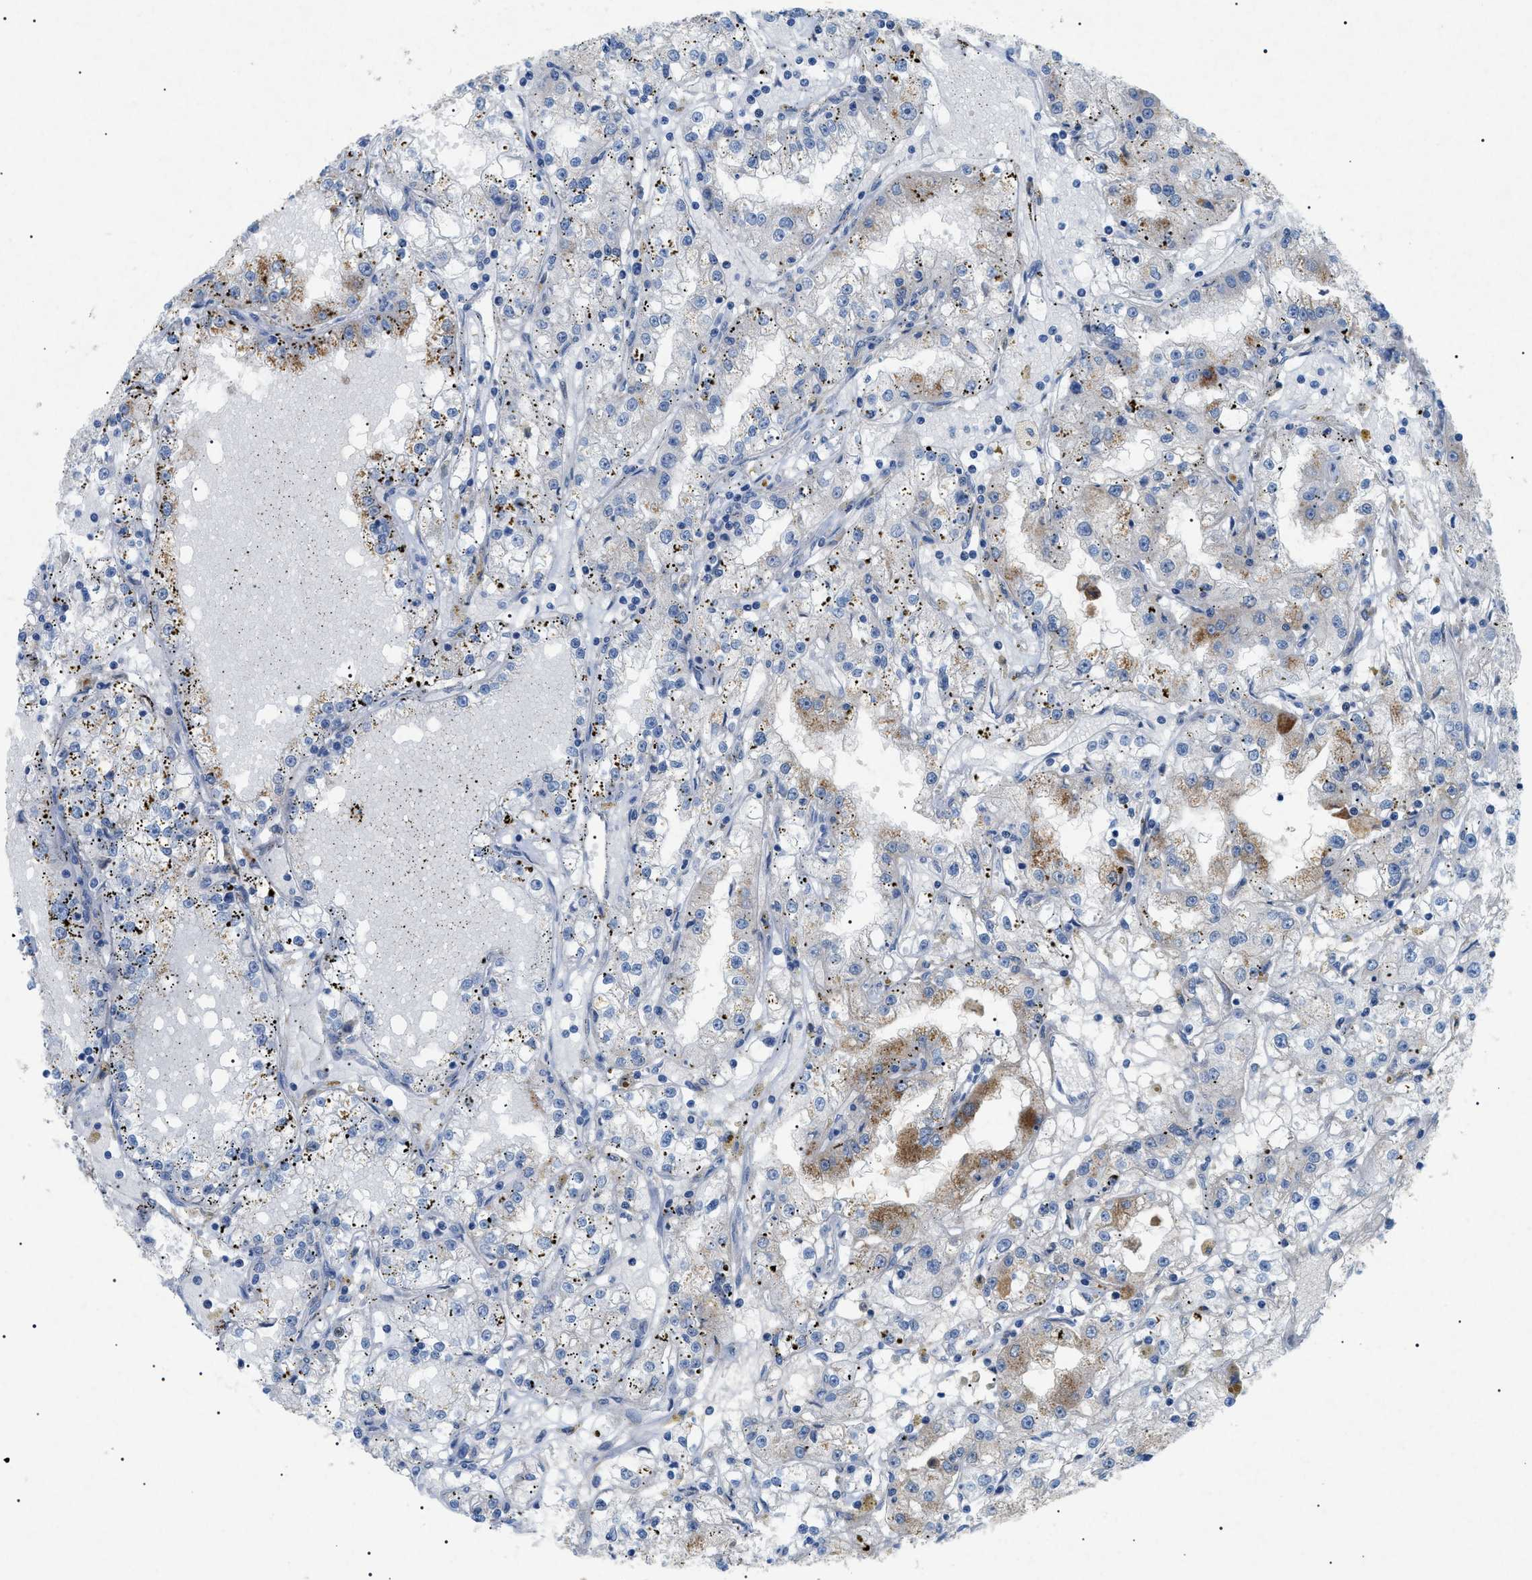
{"staining": {"intensity": "moderate", "quantity": "<25%", "location": "cytoplasmic/membranous"}, "tissue": "renal cancer", "cell_type": "Tumor cells", "image_type": "cancer", "snomed": [{"axis": "morphology", "description": "Adenocarcinoma, NOS"}, {"axis": "topography", "description": "Kidney"}], "caption": "Immunohistochemical staining of renal cancer exhibits low levels of moderate cytoplasmic/membranous expression in approximately <25% of tumor cells.", "gene": "ADAMTS1", "patient": {"sex": "male", "age": 56}}